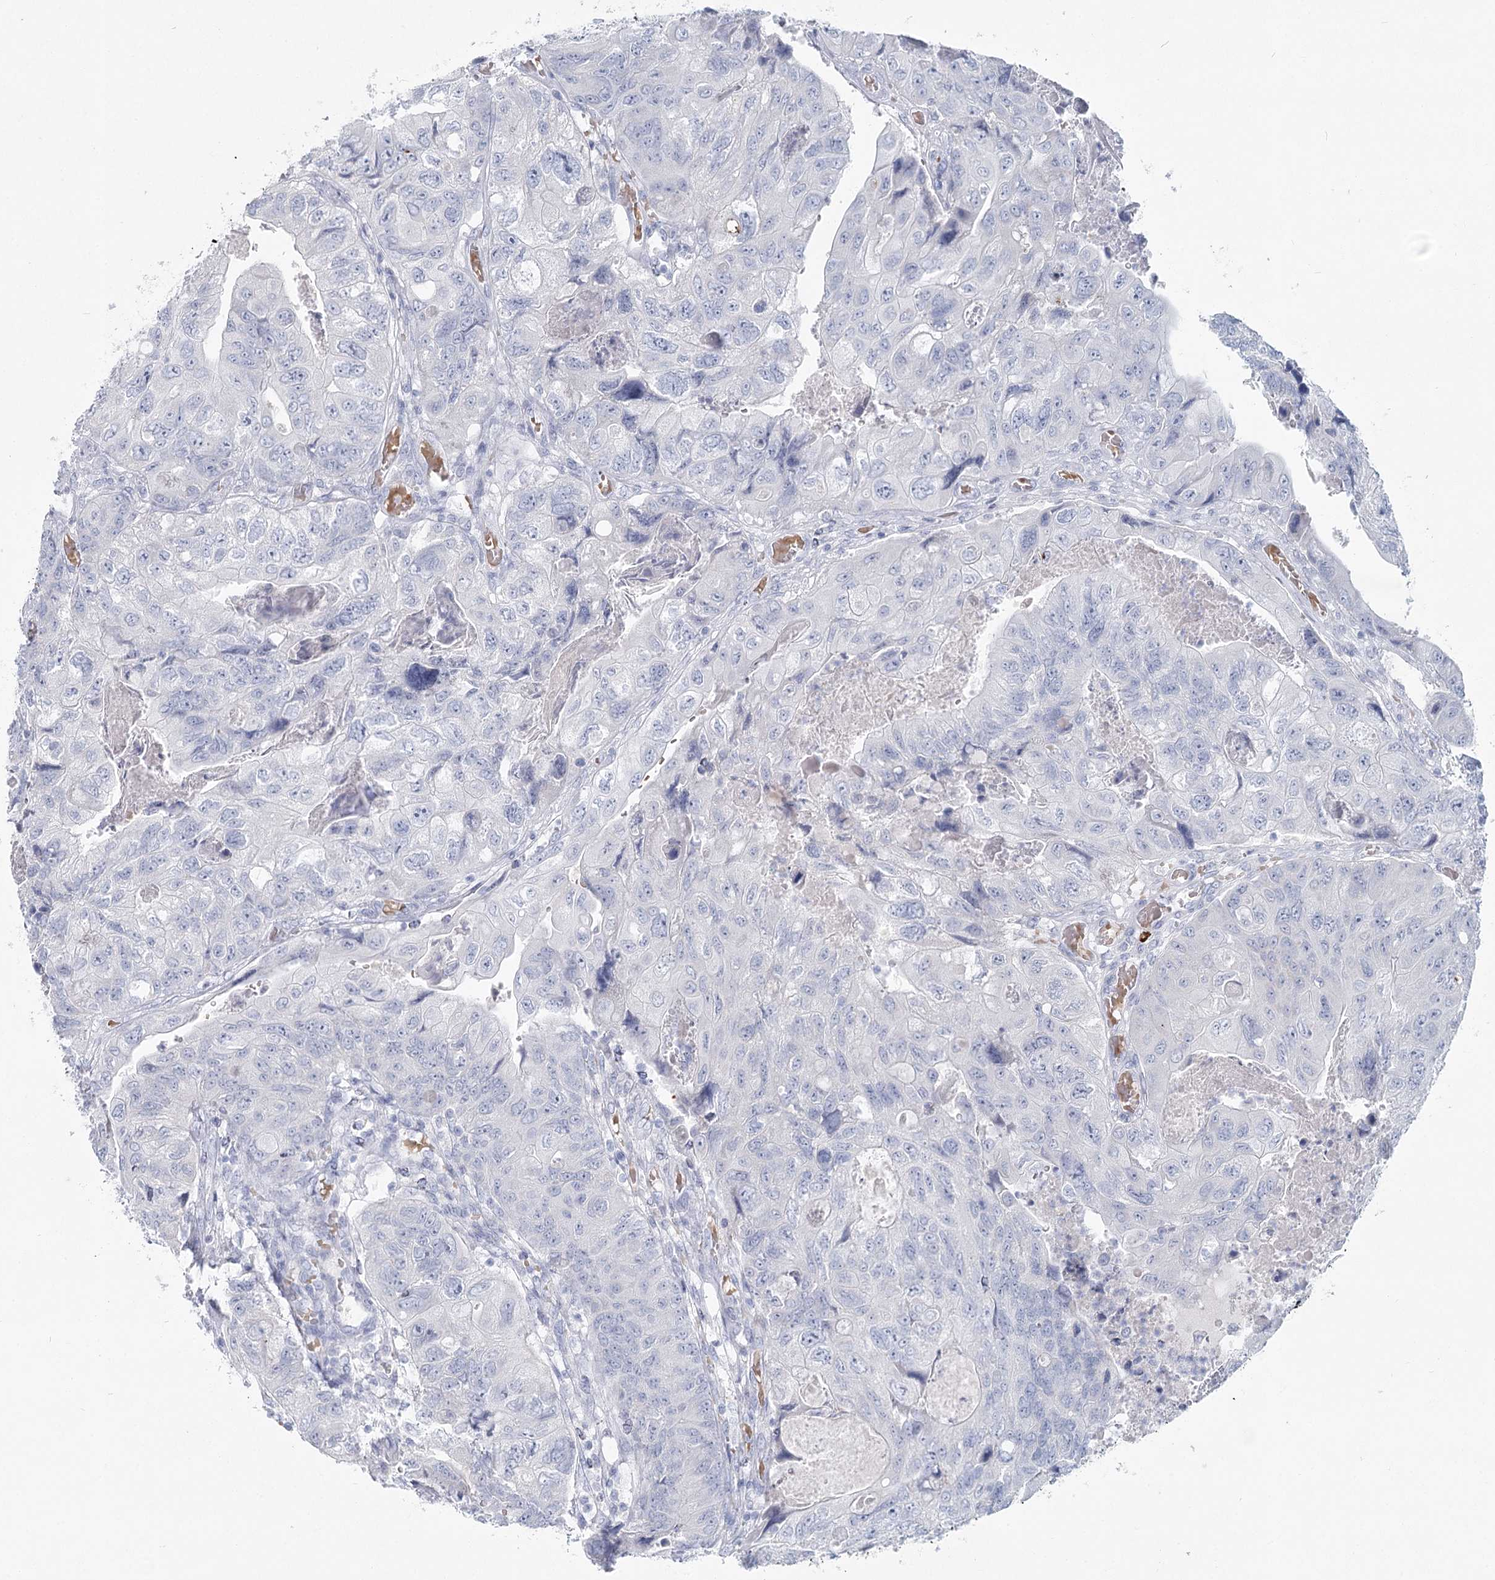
{"staining": {"intensity": "negative", "quantity": "none", "location": "none"}, "tissue": "colorectal cancer", "cell_type": "Tumor cells", "image_type": "cancer", "snomed": [{"axis": "morphology", "description": "Adenocarcinoma, NOS"}, {"axis": "topography", "description": "Rectum"}], "caption": "Micrograph shows no significant protein staining in tumor cells of colorectal cancer (adenocarcinoma).", "gene": "IFIT5", "patient": {"sex": "male", "age": 63}}